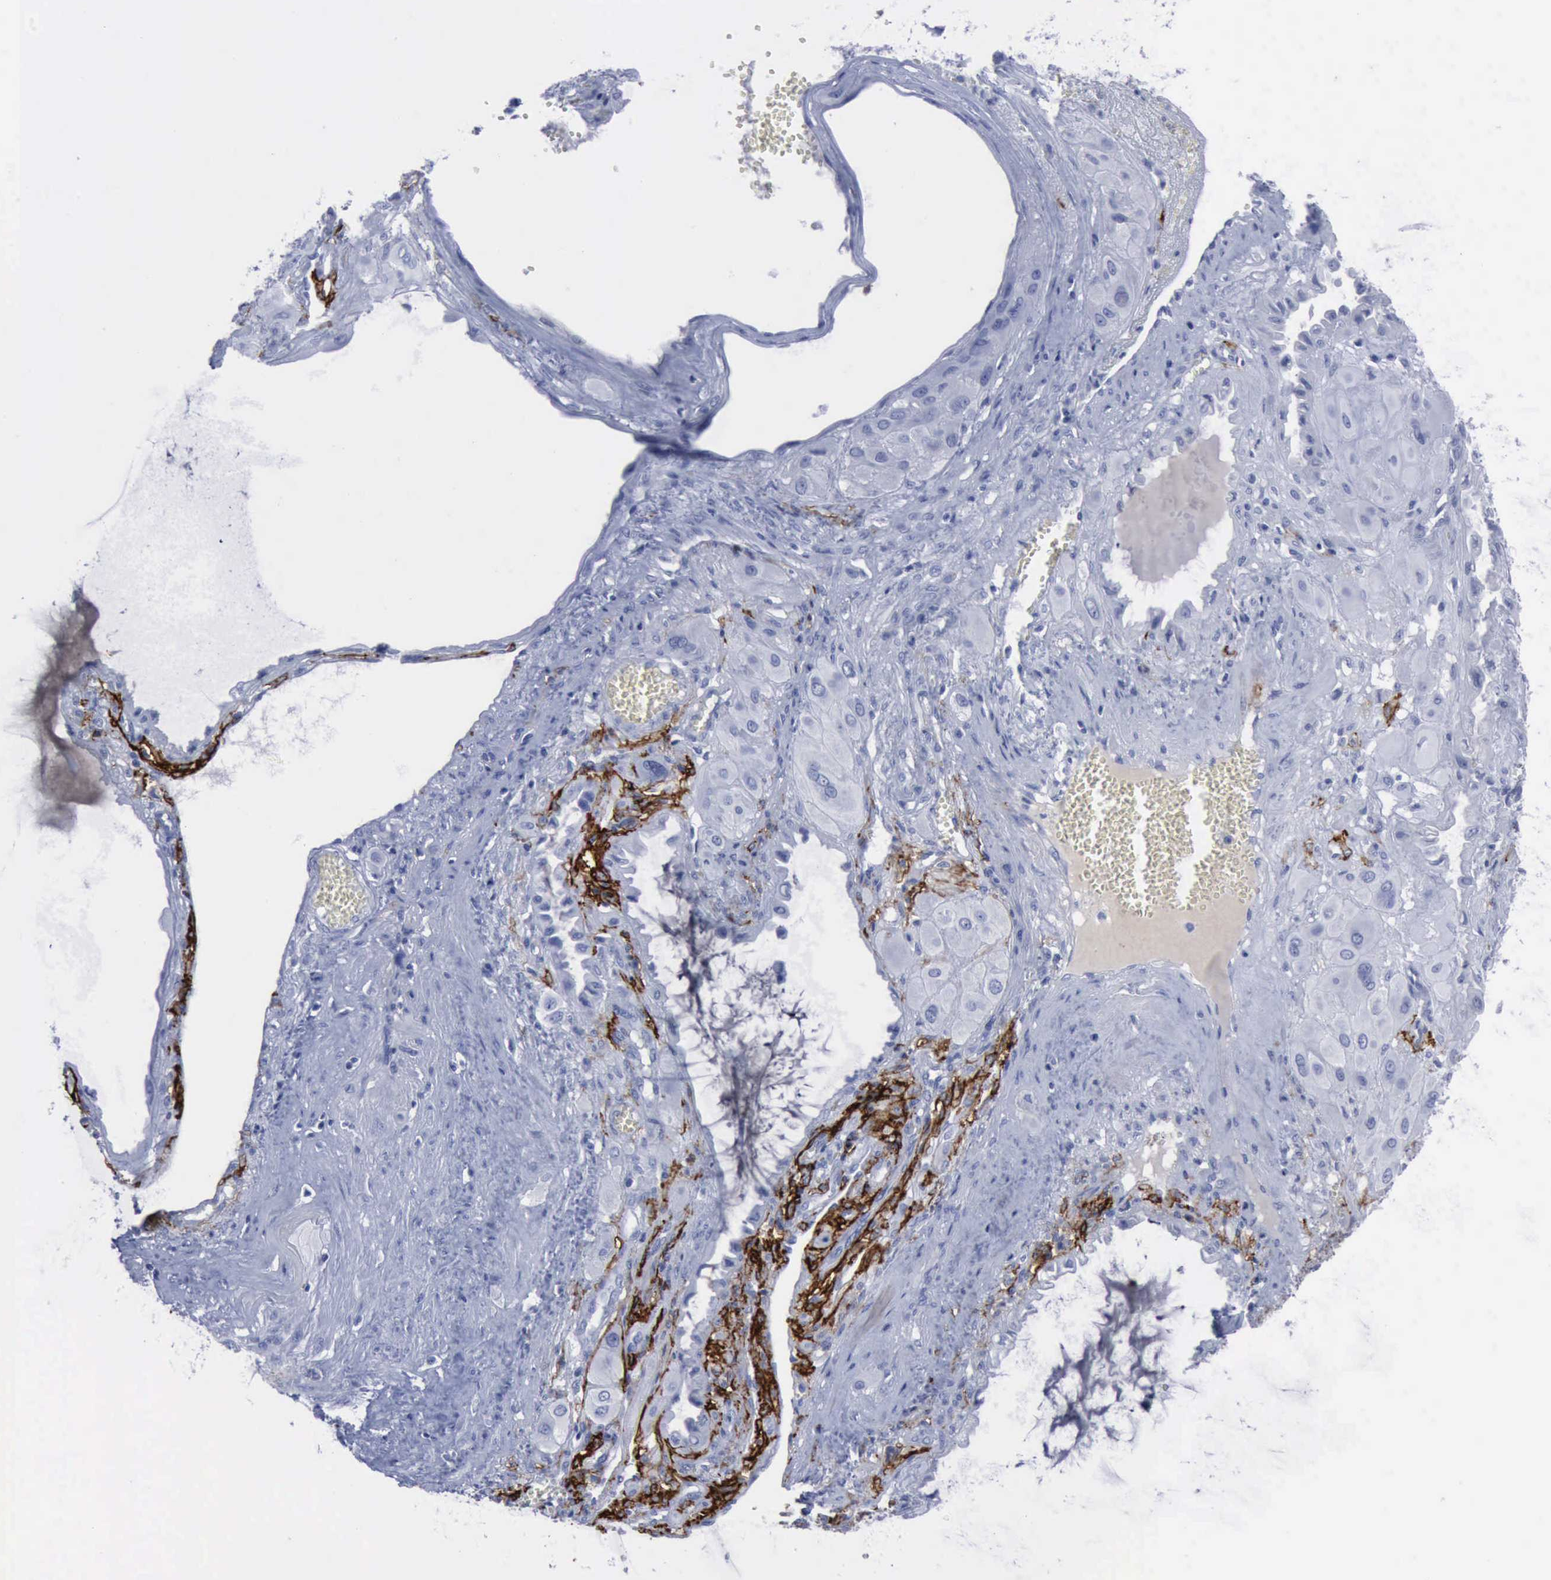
{"staining": {"intensity": "negative", "quantity": "none", "location": "none"}, "tissue": "cervical cancer", "cell_type": "Tumor cells", "image_type": "cancer", "snomed": [{"axis": "morphology", "description": "Squamous cell carcinoma, NOS"}, {"axis": "topography", "description": "Cervix"}], "caption": "Cervical cancer (squamous cell carcinoma) was stained to show a protein in brown. There is no significant expression in tumor cells. (DAB IHC with hematoxylin counter stain).", "gene": "NGFR", "patient": {"sex": "female", "age": 34}}